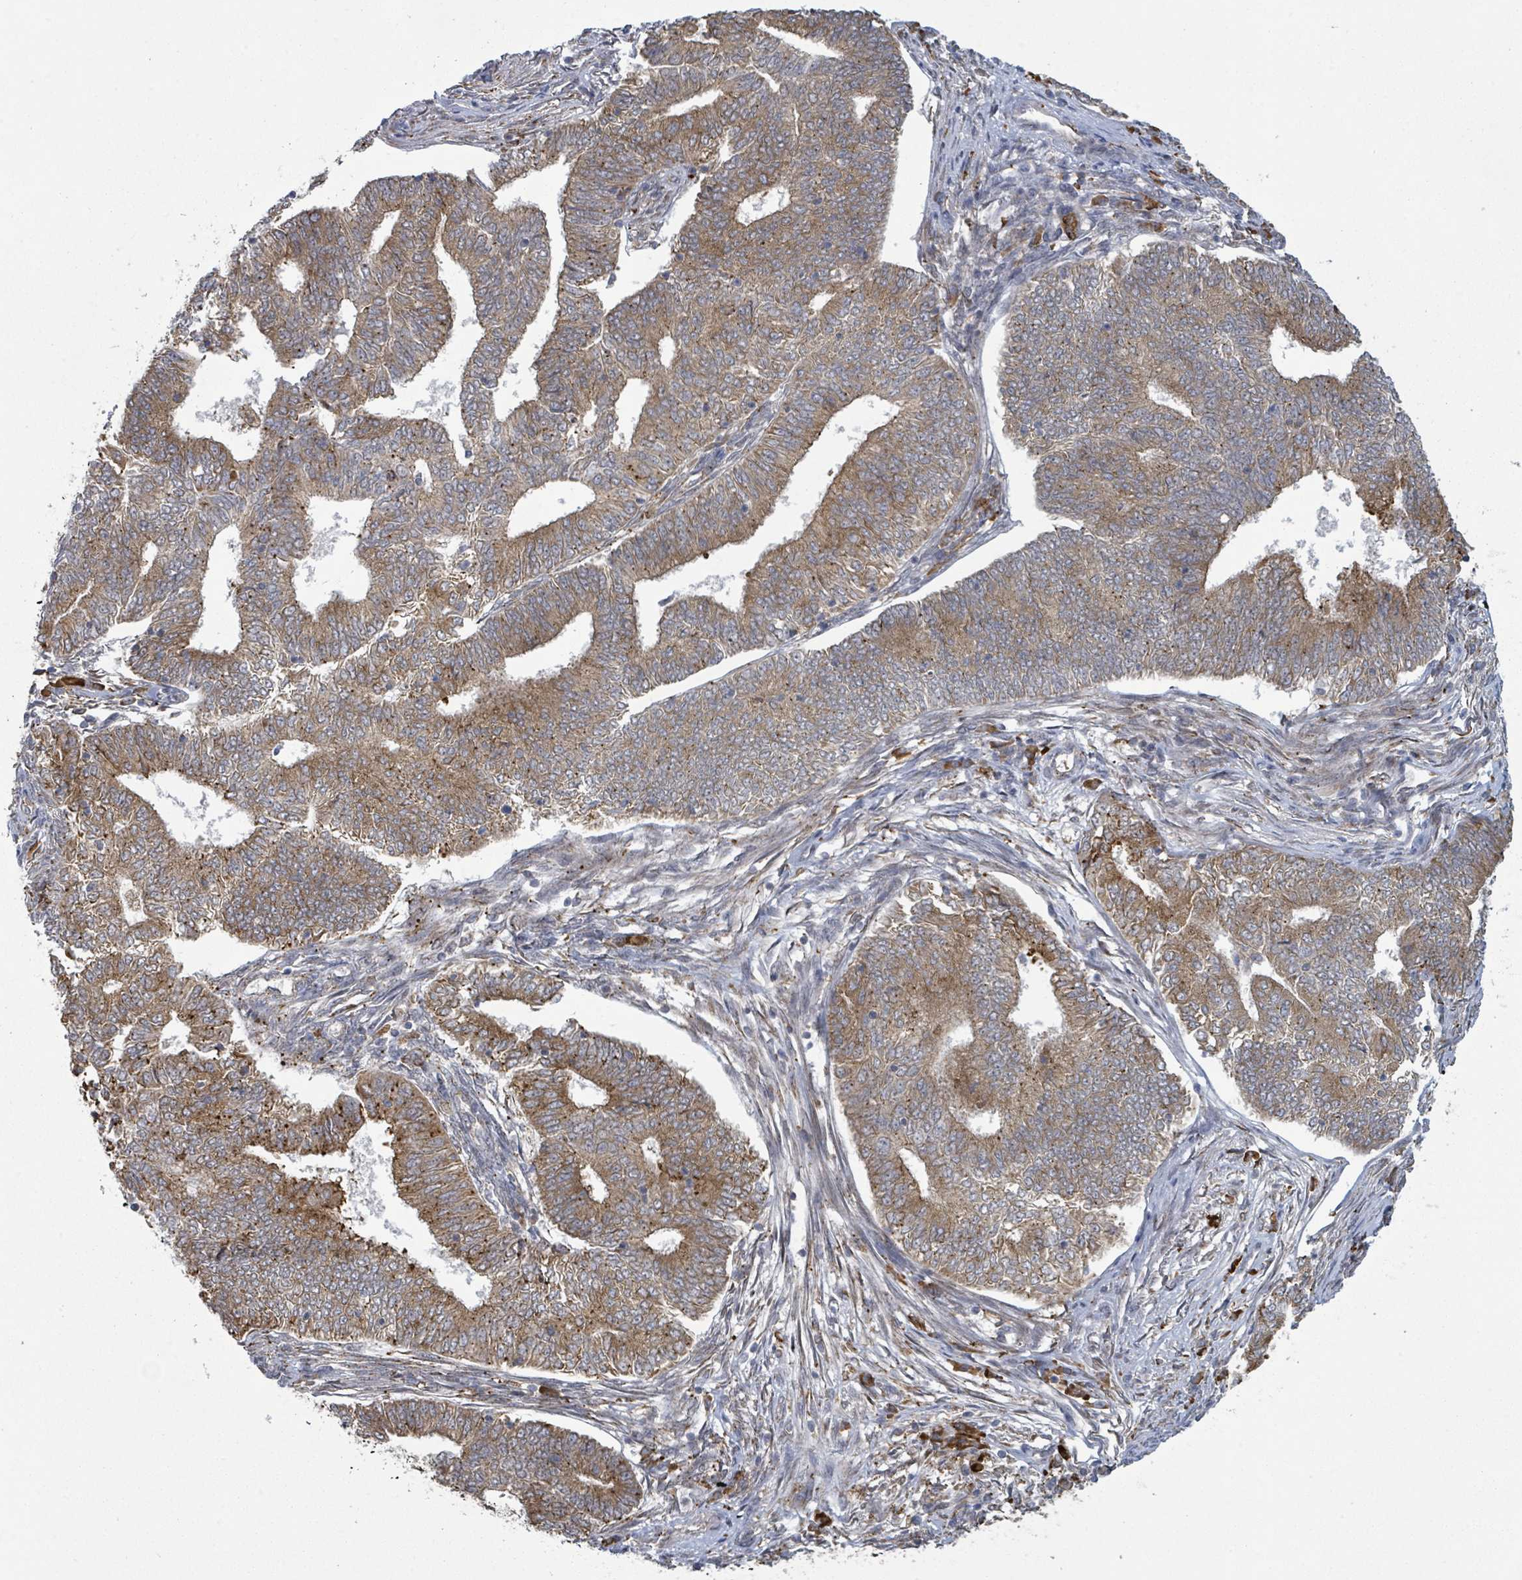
{"staining": {"intensity": "moderate", "quantity": ">75%", "location": "cytoplasmic/membranous"}, "tissue": "endometrial cancer", "cell_type": "Tumor cells", "image_type": "cancer", "snomed": [{"axis": "morphology", "description": "Adenocarcinoma, NOS"}, {"axis": "topography", "description": "Endometrium"}], "caption": "Immunohistochemical staining of adenocarcinoma (endometrial) exhibits medium levels of moderate cytoplasmic/membranous protein positivity in about >75% of tumor cells. Ihc stains the protein in brown and the nuclei are stained blue.", "gene": "SHROOM2", "patient": {"sex": "female", "age": 62}}